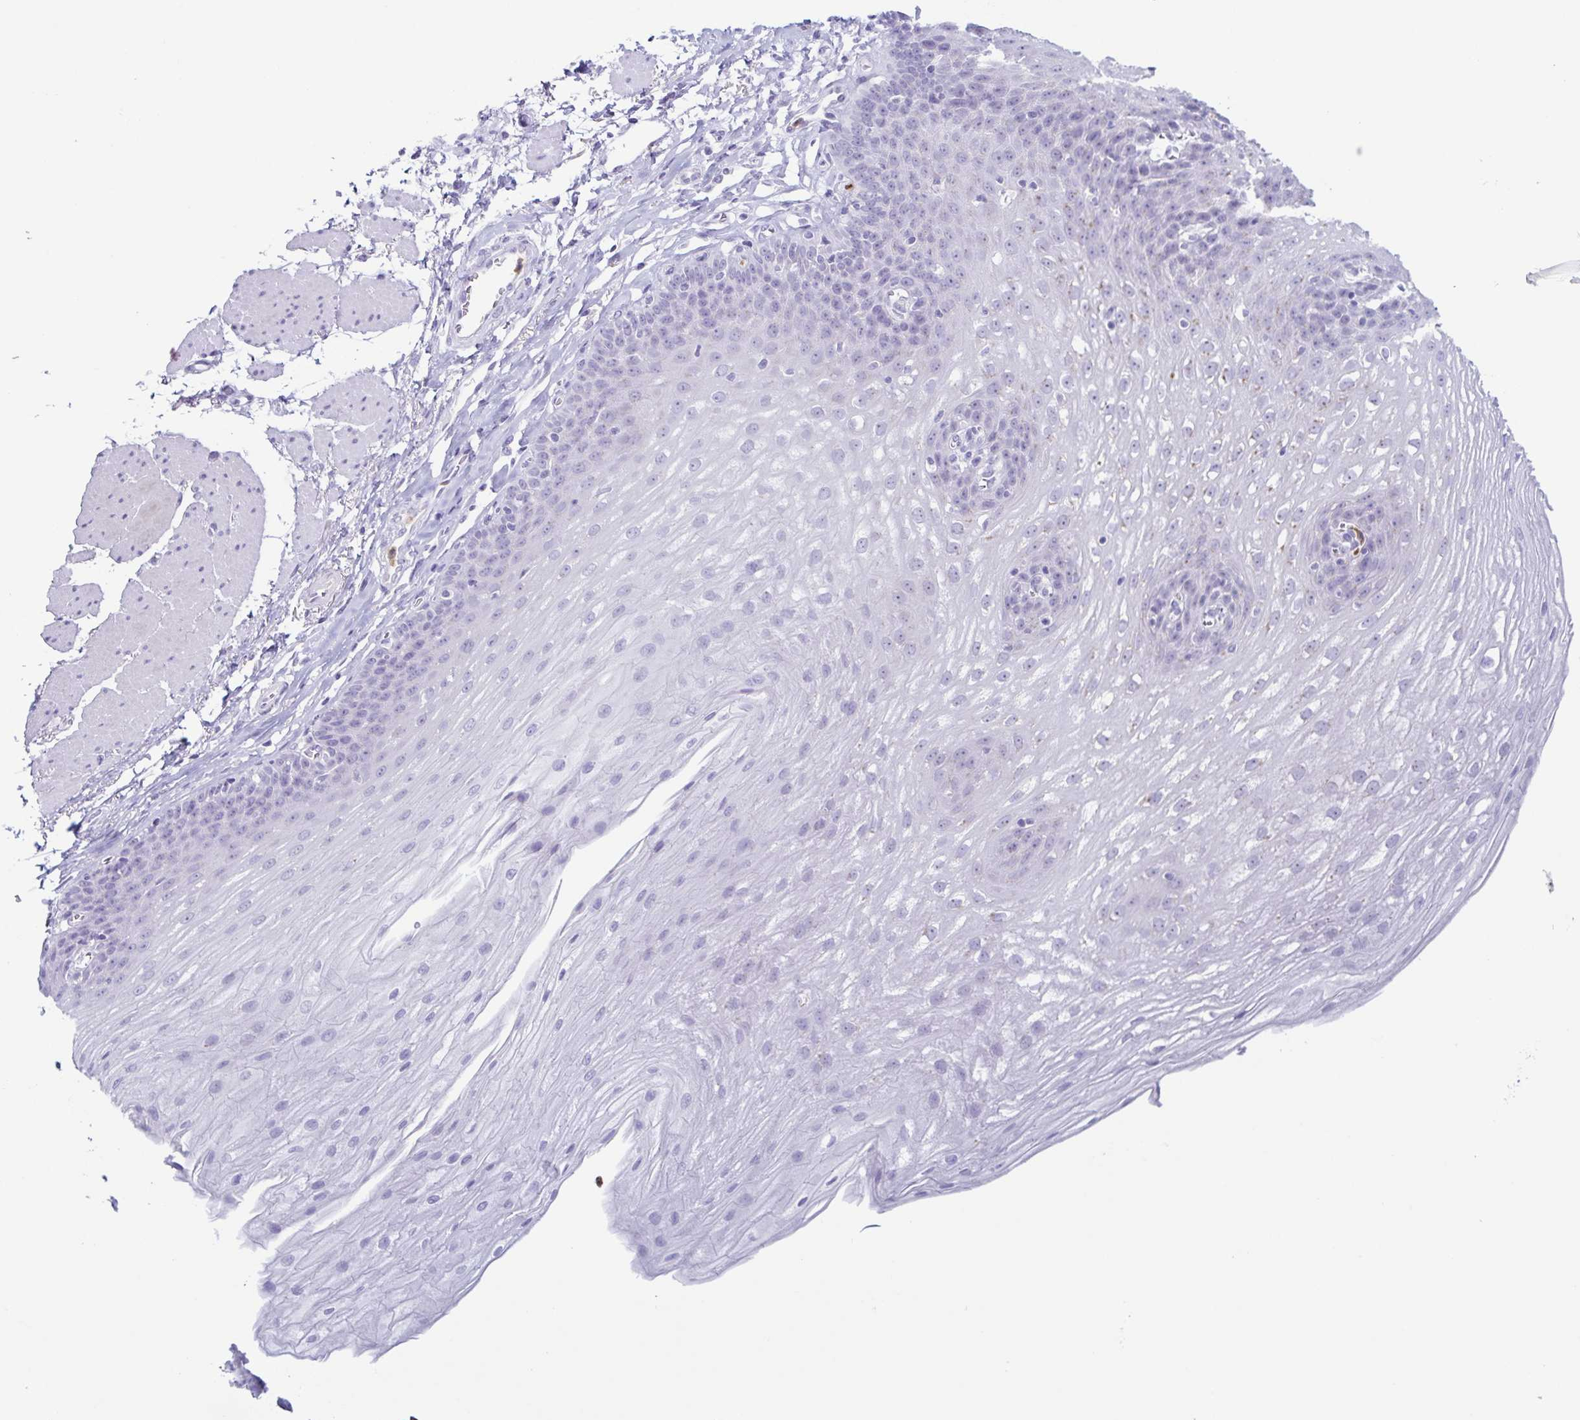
{"staining": {"intensity": "negative", "quantity": "none", "location": "none"}, "tissue": "esophagus", "cell_type": "Squamous epithelial cells", "image_type": "normal", "snomed": [{"axis": "morphology", "description": "Normal tissue, NOS"}, {"axis": "topography", "description": "Esophagus"}], "caption": "This is an immunohistochemistry photomicrograph of normal human esophagus. There is no expression in squamous epithelial cells.", "gene": "AZU1", "patient": {"sex": "female", "age": 81}}